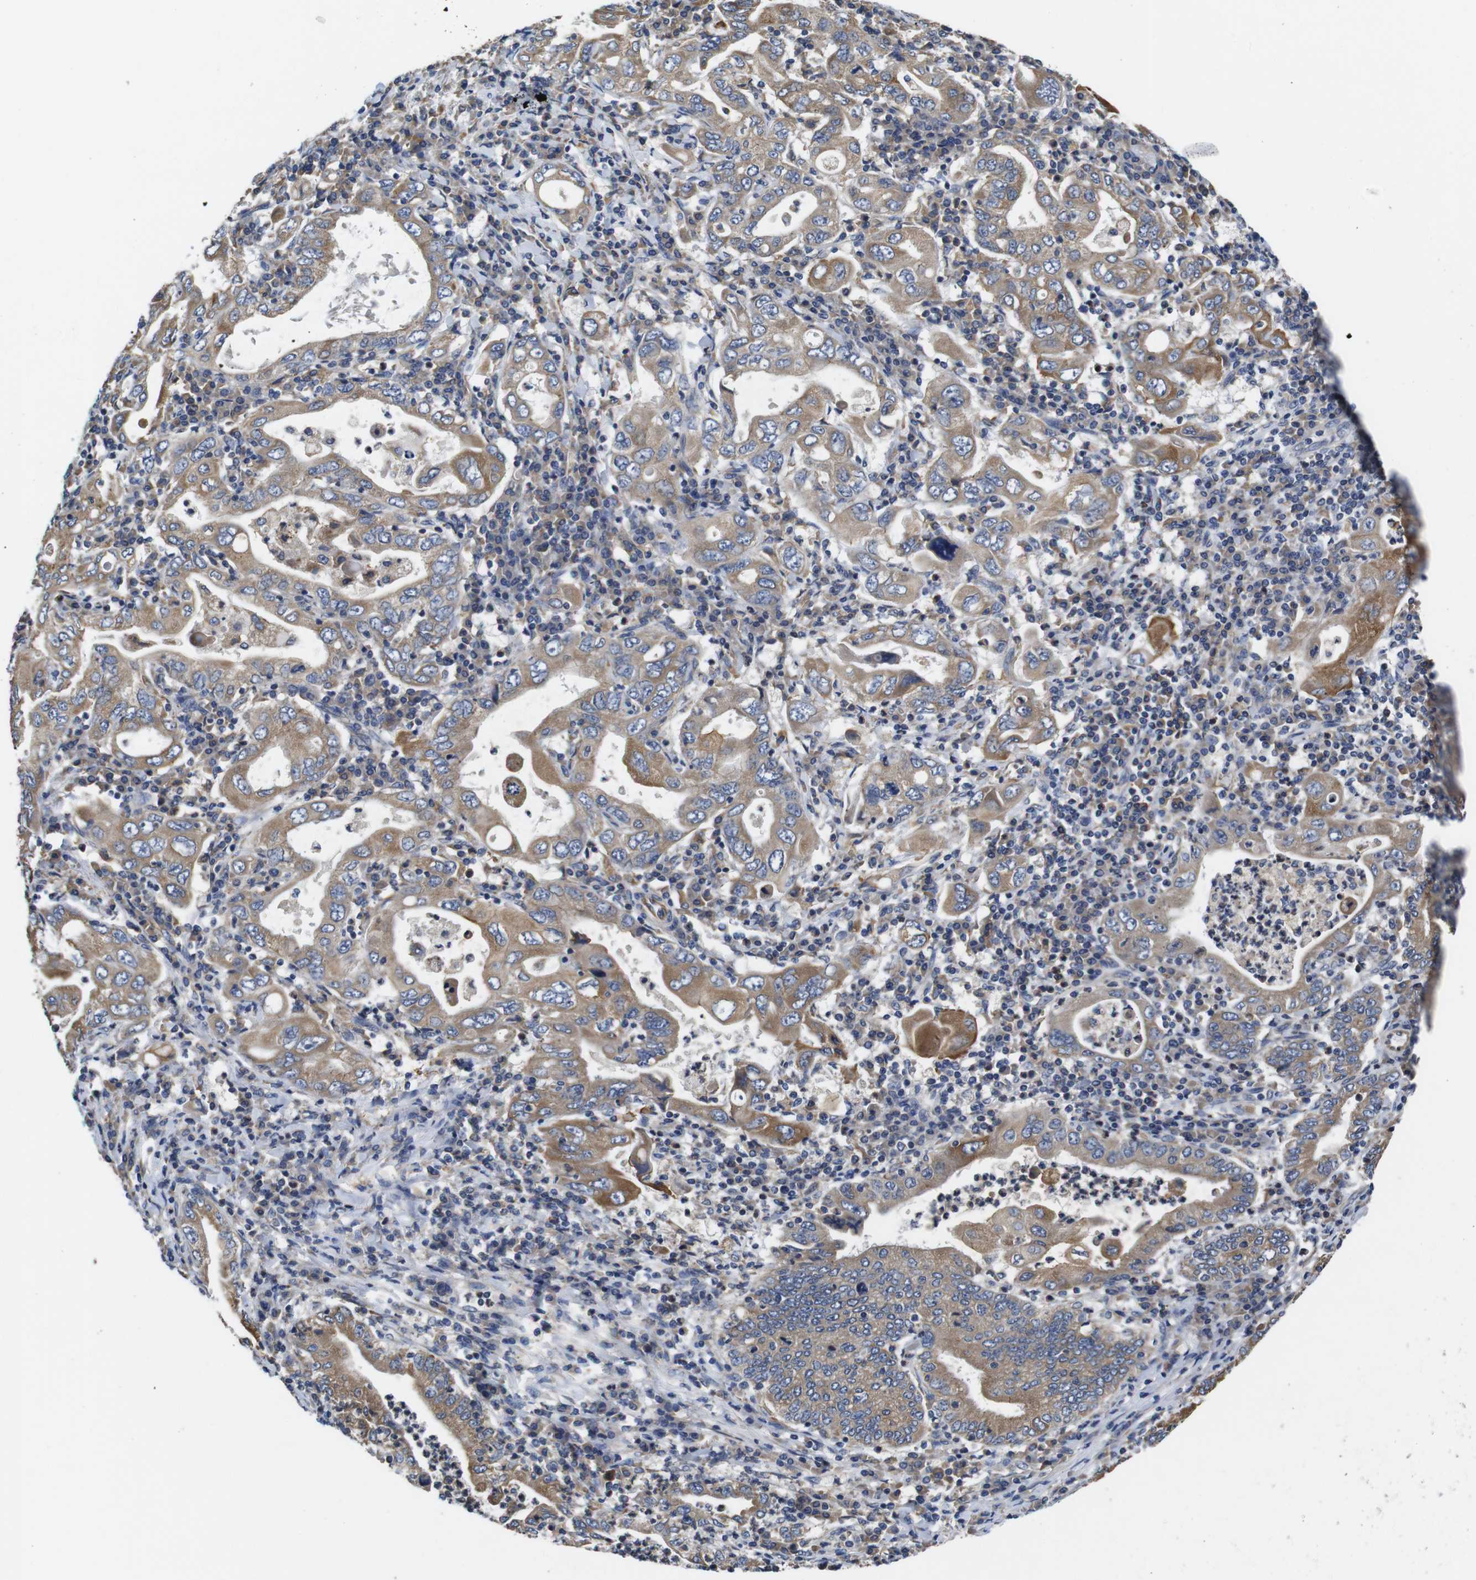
{"staining": {"intensity": "moderate", "quantity": ">75%", "location": "cytoplasmic/membranous"}, "tissue": "stomach cancer", "cell_type": "Tumor cells", "image_type": "cancer", "snomed": [{"axis": "morphology", "description": "Normal tissue, NOS"}, {"axis": "morphology", "description": "Adenocarcinoma, NOS"}, {"axis": "topography", "description": "Esophagus"}, {"axis": "topography", "description": "Stomach, upper"}, {"axis": "topography", "description": "Peripheral nerve tissue"}], "caption": "Human stomach adenocarcinoma stained for a protein (brown) demonstrates moderate cytoplasmic/membranous positive expression in about >75% of tumor cells.", "gene": "MARCHF7", "patient": {"sex": "male", "age": 62}}